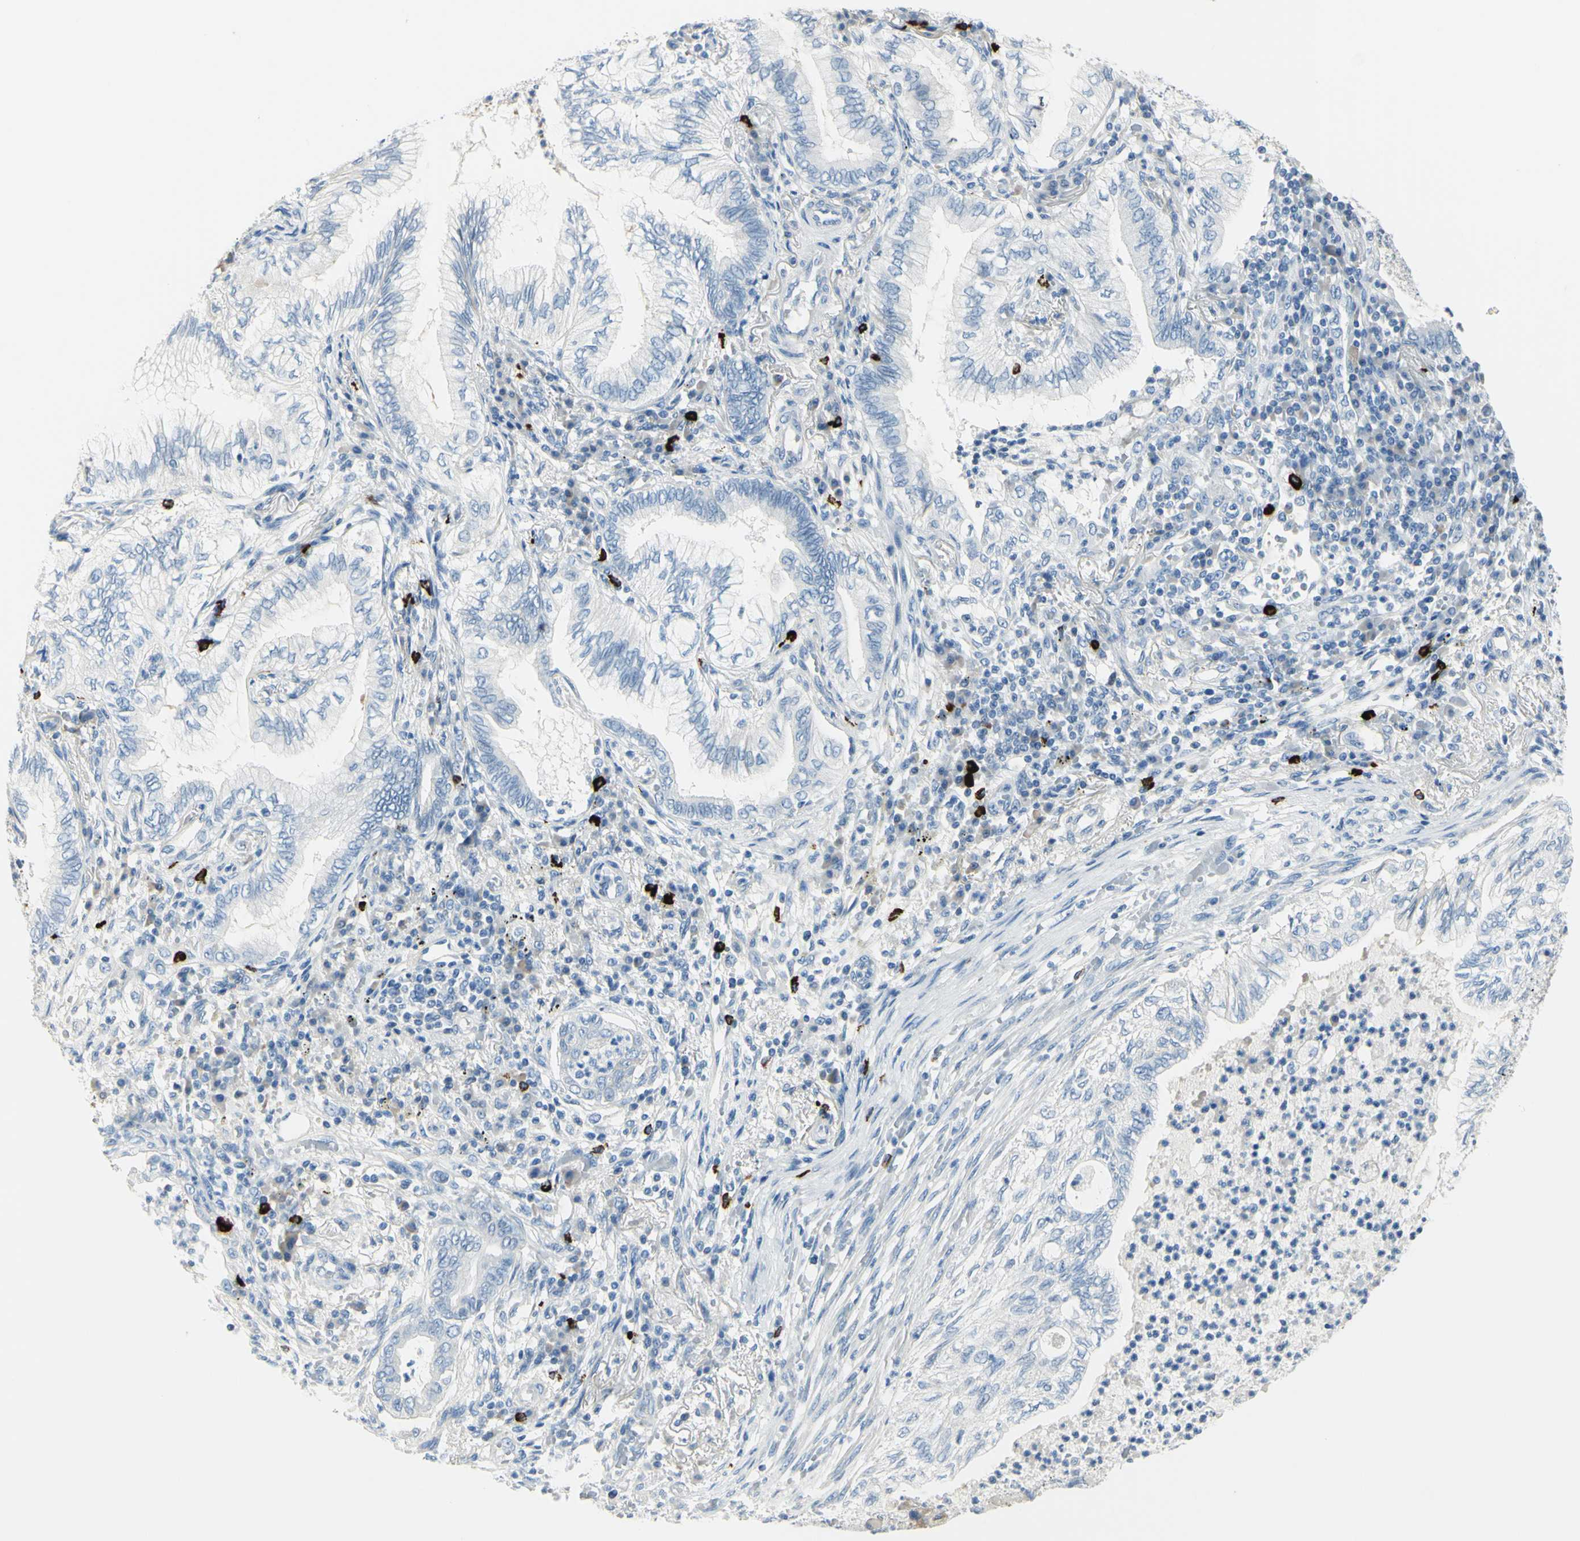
{"staining": {"intensity": "negative", "quantity": "none", "location": "none"}, "tissue": "lung cancer", "cell_type": "Tumor cells", "image_type": "cancer", "snomed": [{"axis": "morphology", "description": "Normal tissue, NOS"}, {"axis": "morphology", "description": "Adenocarcinoma, NOS"}, {"axis": "topography", "description": "Bronchus"}, {"axis": "topography", "description": "Lung"}], "caption": "Tumor cells show no significant protein staining in lung cancer. (DAB (3,3'-diaminobenzidine) immunohistochemistry with hematoxylin counter stain).", "gene": "DLG4", "patient": {"sex": "female", "age": 70}}